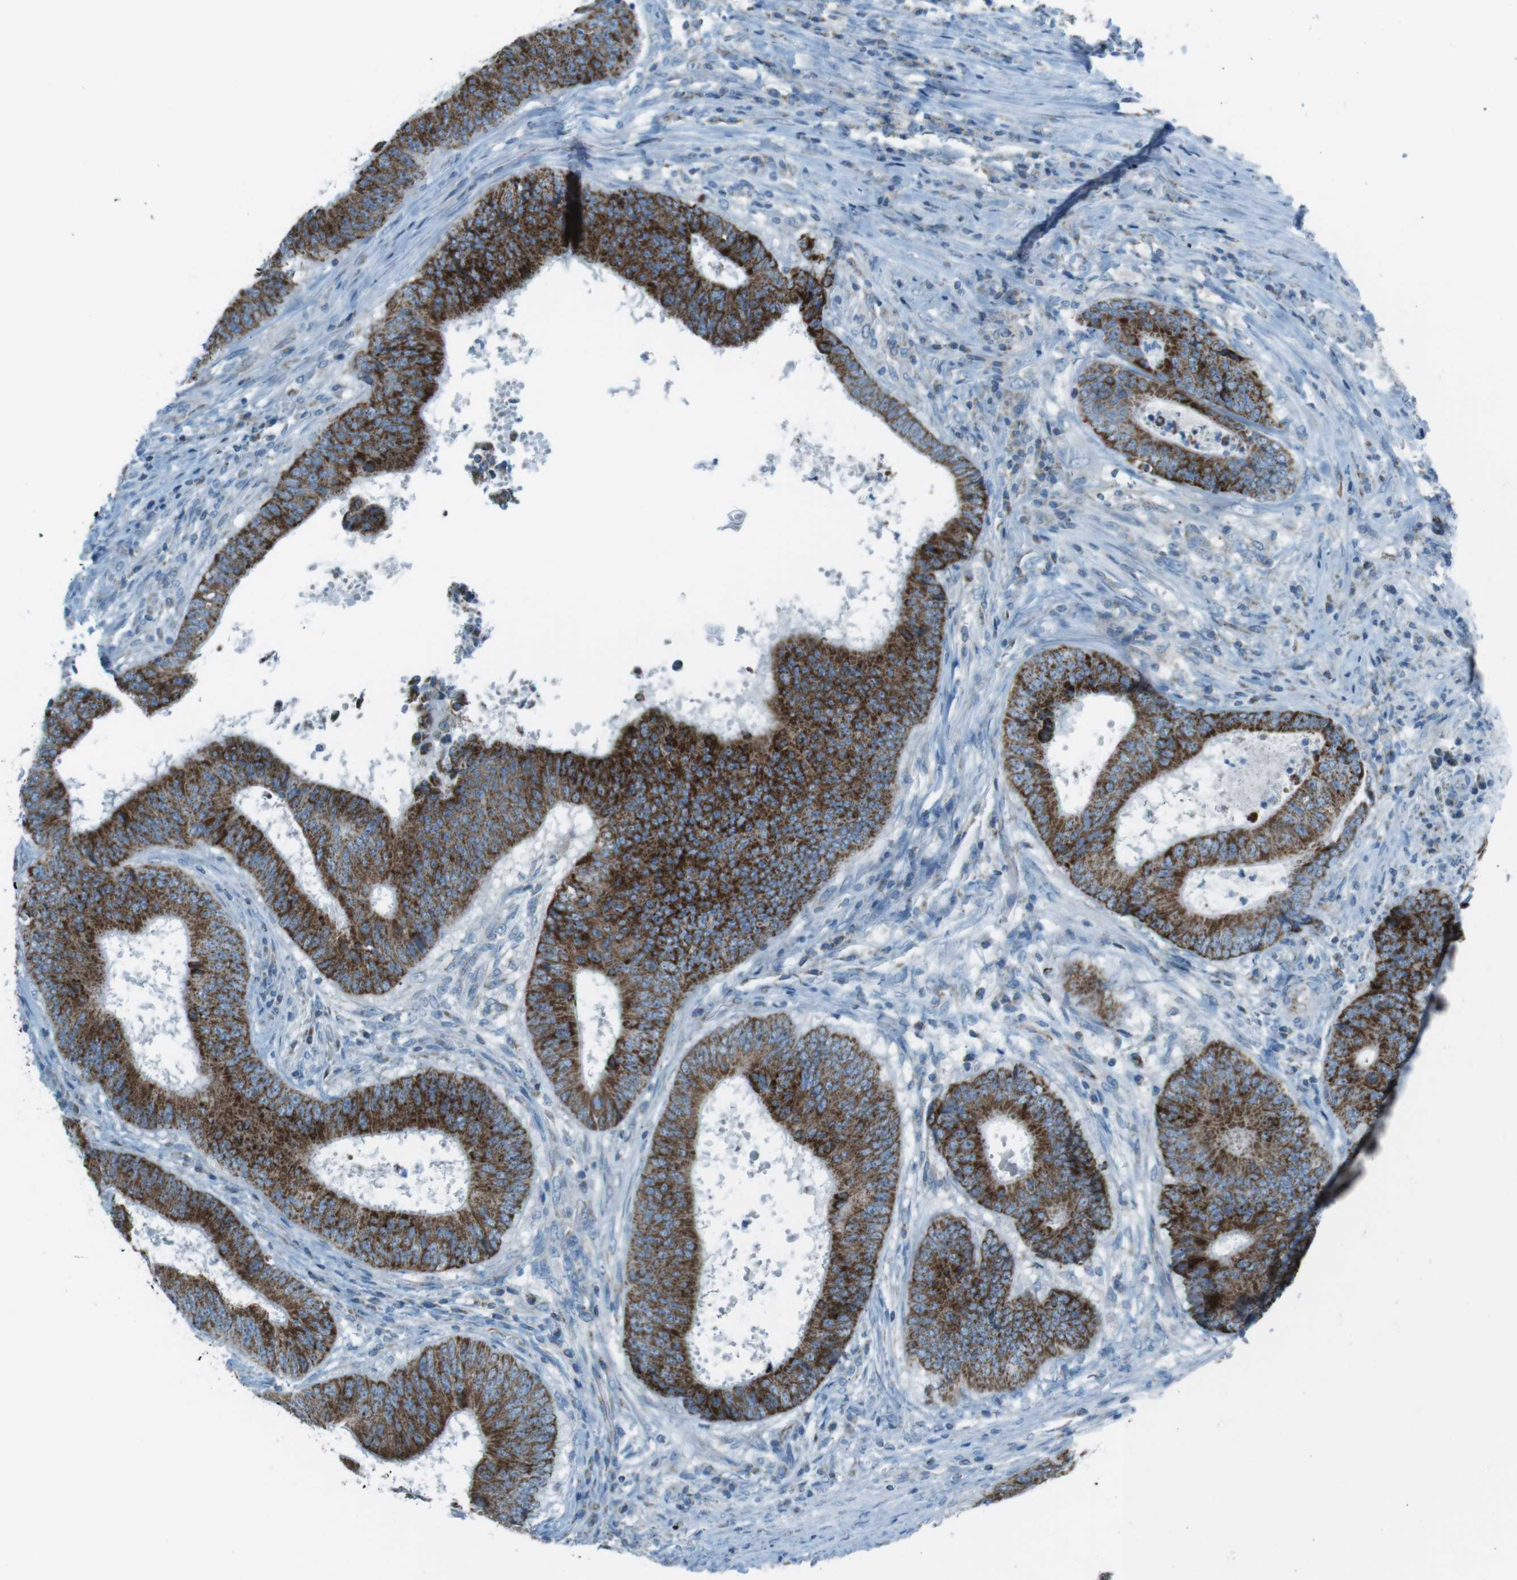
{"staining": {"intensity": "strong", "quantity": ">75%", "location": "cytoplasmic/membranous"}, "tissue": "colorectal cancer", "cell_type": "Tumor cells", "image_type": "cancer", "snomed": [{"axis": "morphology", "description": "Adenocarcinoma, NOS"}, {"axis": "topography", "description": "Rectum"}], "caption": "There is high levels of strong cytoplasmic/membranous staining in tumor cells of colorectal cancer, as demonstrated by immunohistochemical staining (brown color).", "gene": "DNAJA3", "patient": {"sex": "male", "age": 72}}